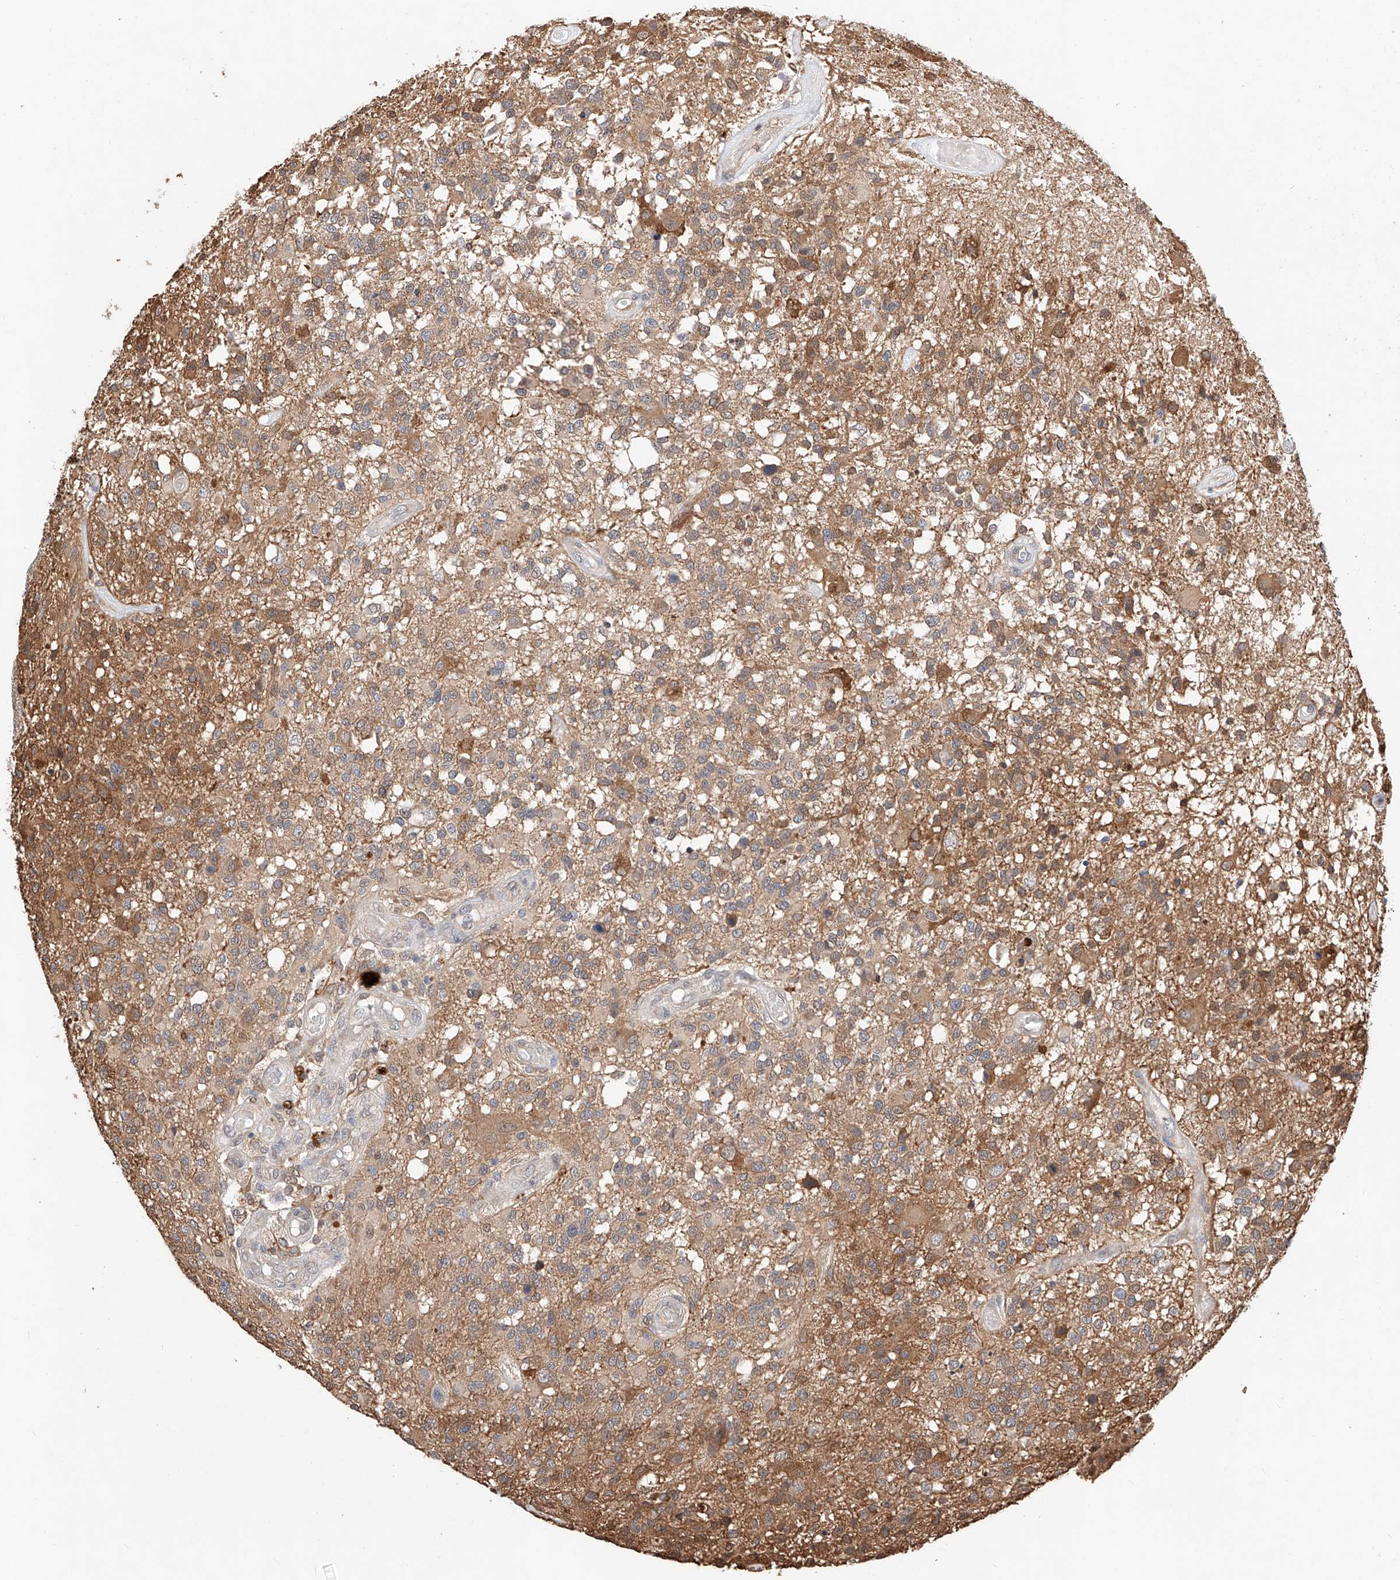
{"staining": {"intensity": "moderate", "quantity": ">75%", "location": "cytoplasmic/membranous"}, "tissue": "glioma", "cell_type": "Tumor cells", "image_type": "cancer", "snomed": [{"axis": "morphology", "description": "Glioma, malignant, High grade"}, {"axis": "morphology", "description": "Glioblastoma, NOS"}, {"axis": "topography", "description": "Brain"}], "caption": "A micrograph of glioblastoma stained for a protein shows moderate cytoplasmic/membranous brown staining in tumor cells.", "gene": "ZSCAN4", "patient": {"sex": "male", "age": 60}}